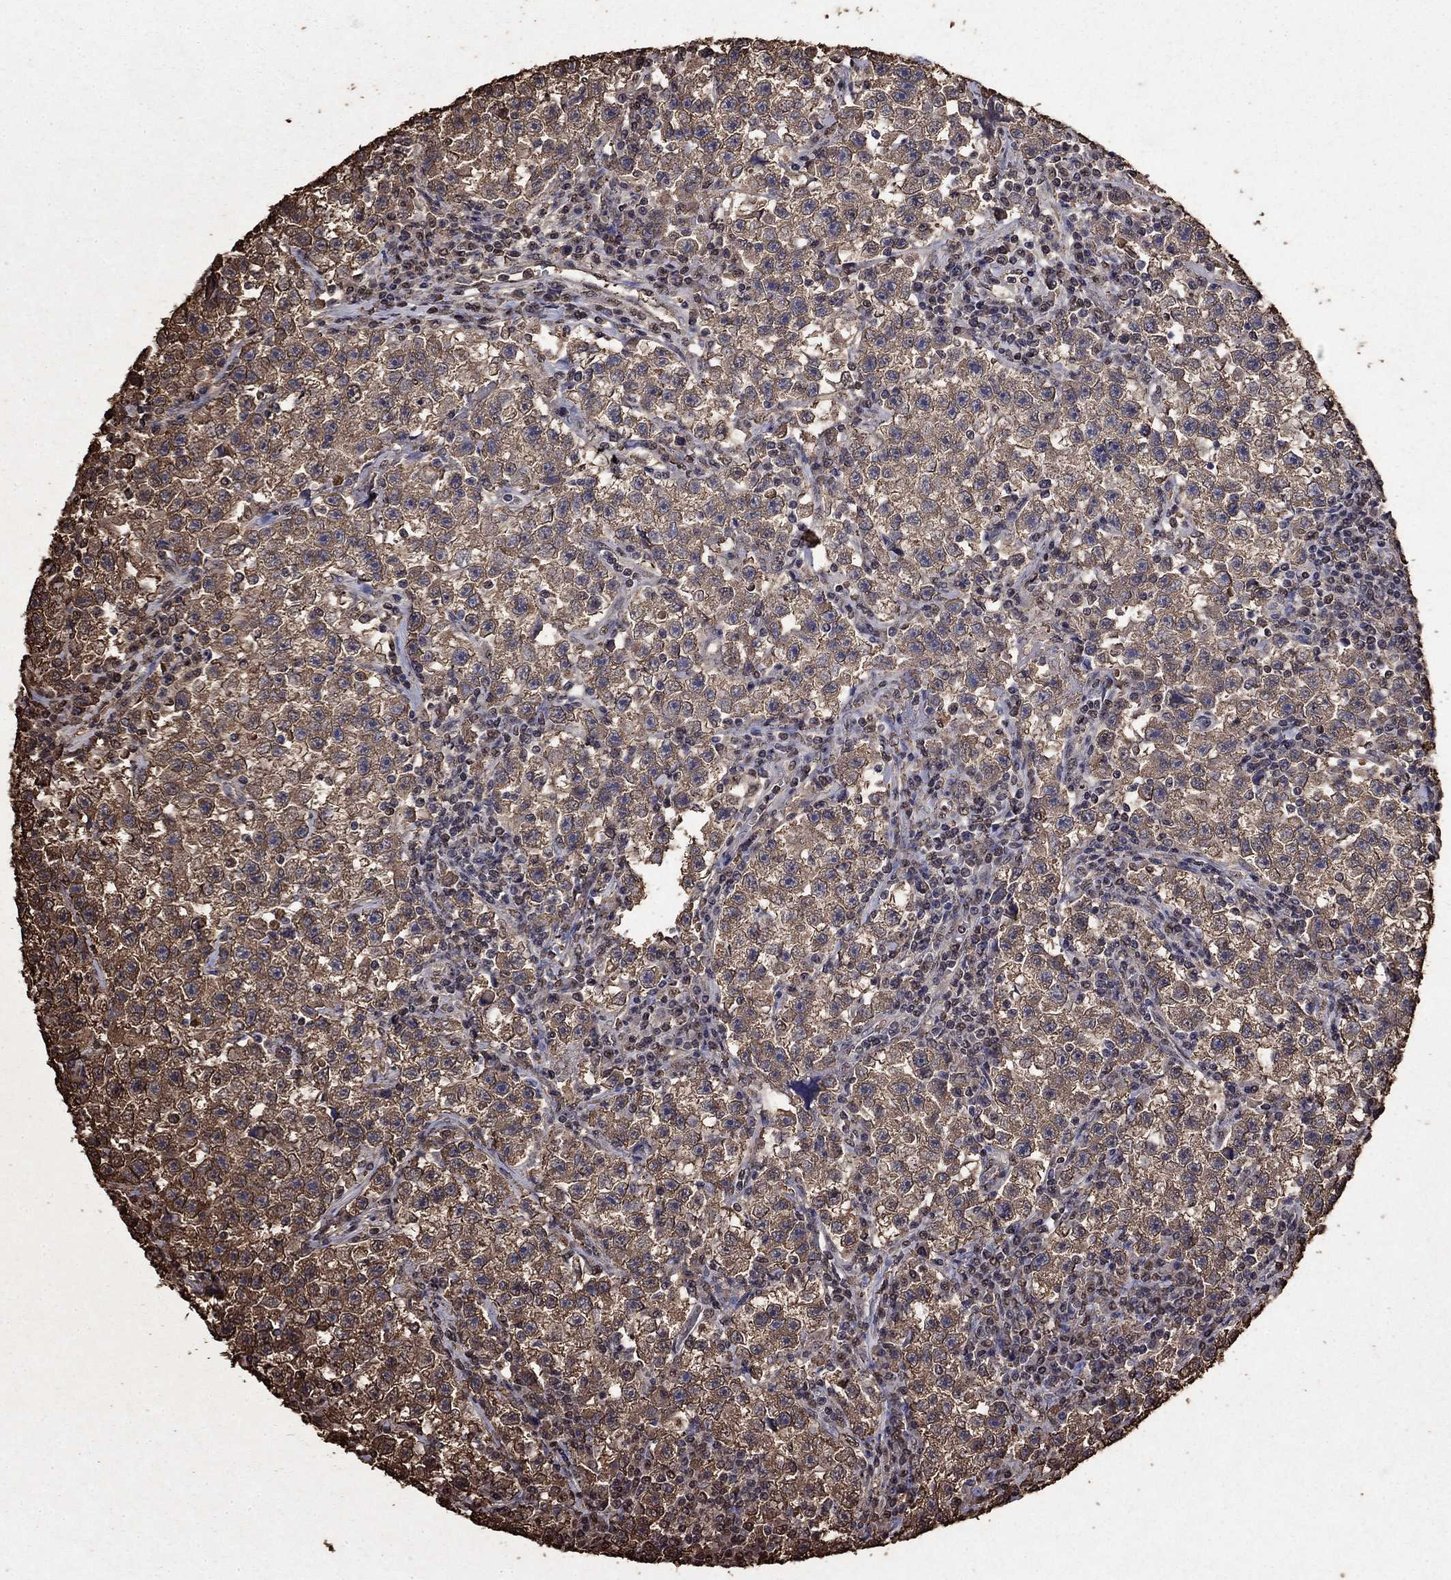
{"staining": {"intensity": "moderate", "quantity": "25%-75%", "location": "cytoplasmic/membranous"}, "tissue": "testis cancer", "cell_type": "Tumor cells", "image_type": "cancer", "snomed": [{"axis": "morphology", "description": "Seminoma, NOS"}, {"axis": "topography", "description": "Testis"}], "caption": "Immunohistochemical staining of human testis cancer (seminoma) reveals medium levels of moderate cytoplasmic/membranous positivity in approximately 25%-75% of tumor cells.", "gene": "GAPDH", "patient": {"sex": "male", "age": 22}}